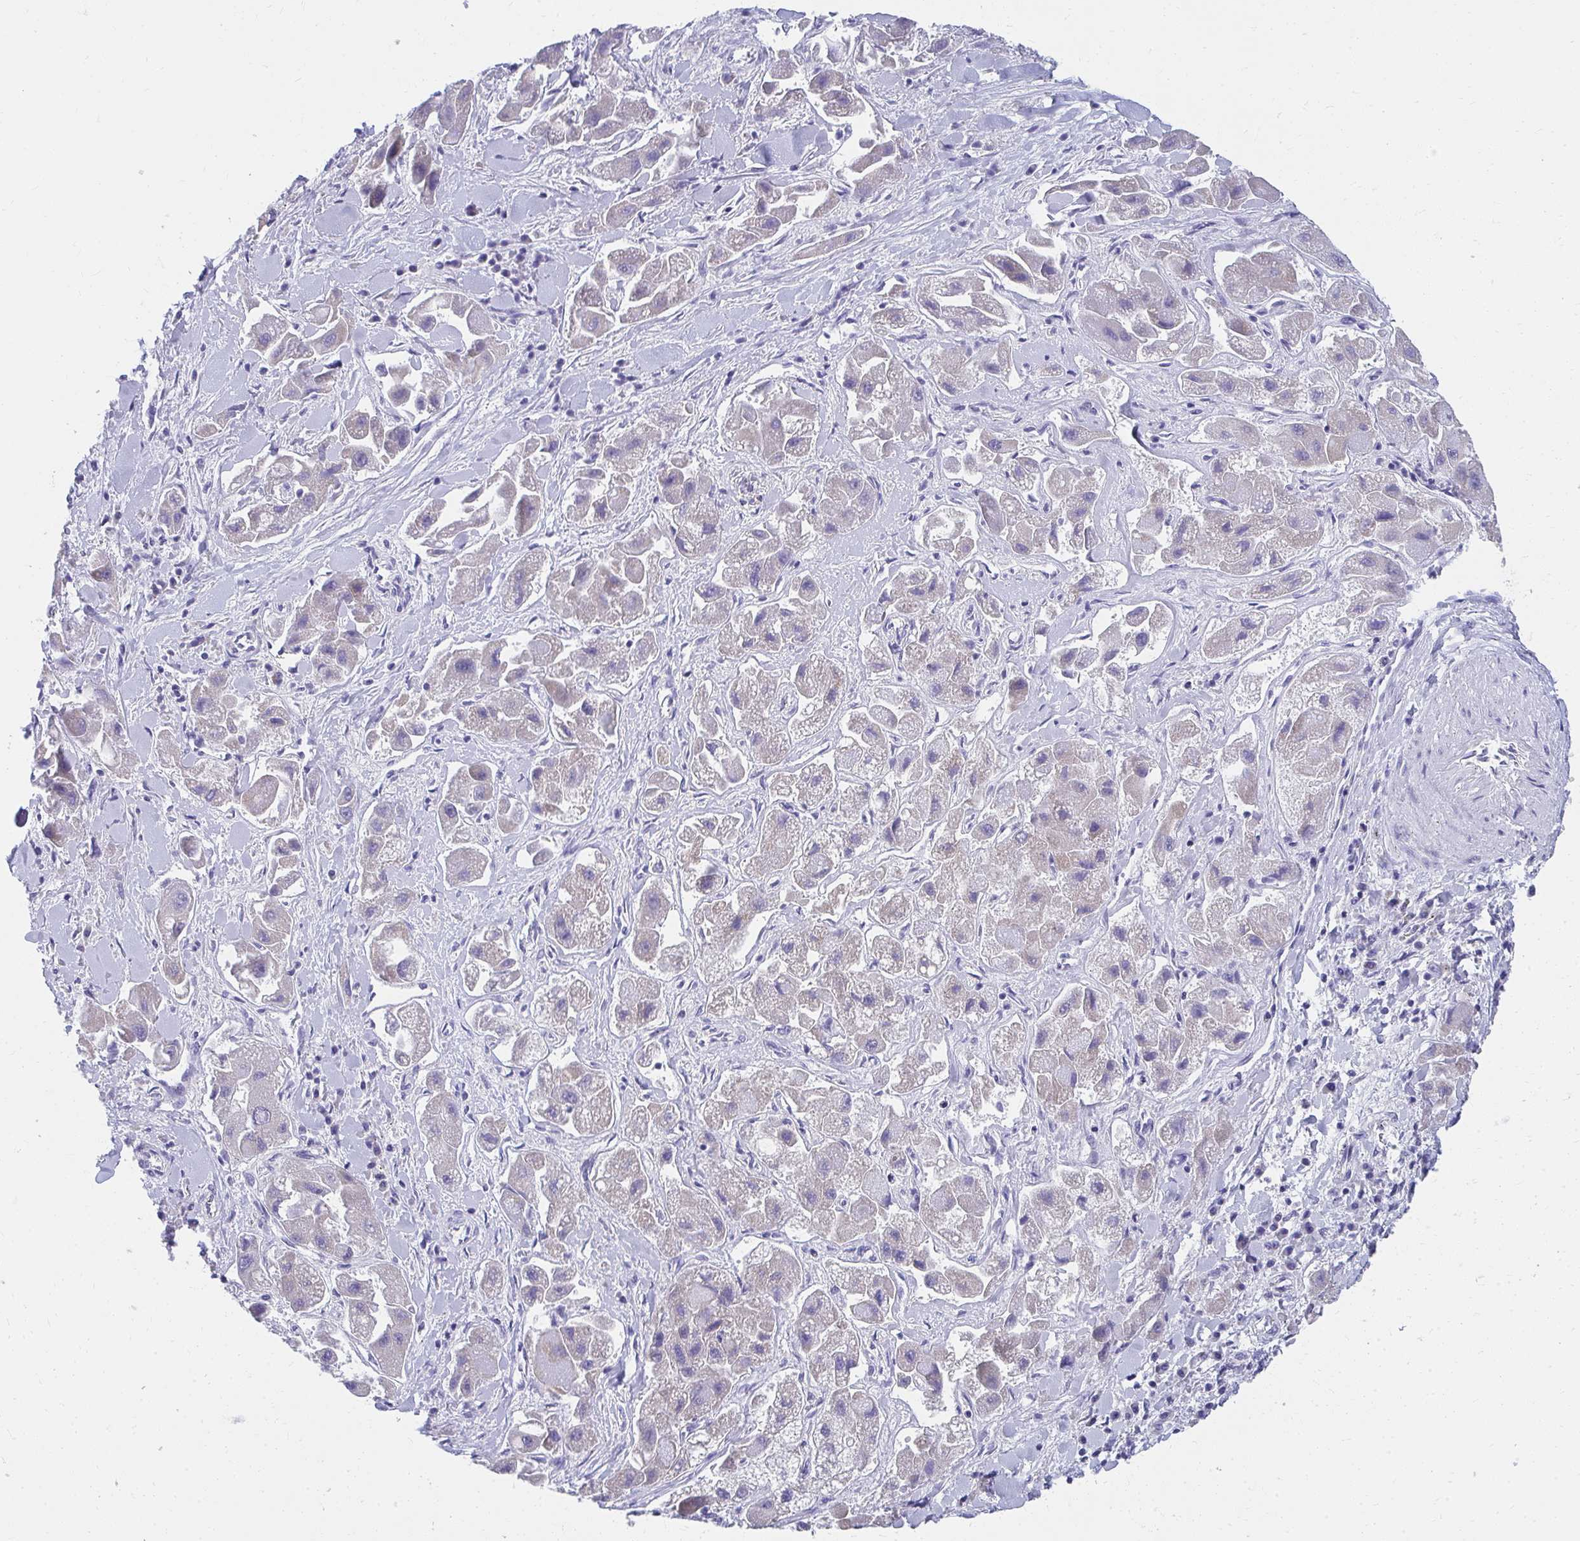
{"staining": {"intensity": "negative", "quantity": "none", "location": "none"}, "tissue": "liver cancer", "cell_type": "Tumor cells", "image_type": "cancer", "snomed": [{"axis": "morphology", "description": "Carcinoma, Hepatocellular, NOS"}, {"axis": "topography", "description": "Liver"}], "caption": "Tumor cells show no significant positivity in hepatocellular carcinoma (liver). The staining is performed using DAB brown chromogen with nuclei counter-stained in using hematoxylin.", "gene": "TMPRSS2", "patient": {"sex": "male", "age": 24}}